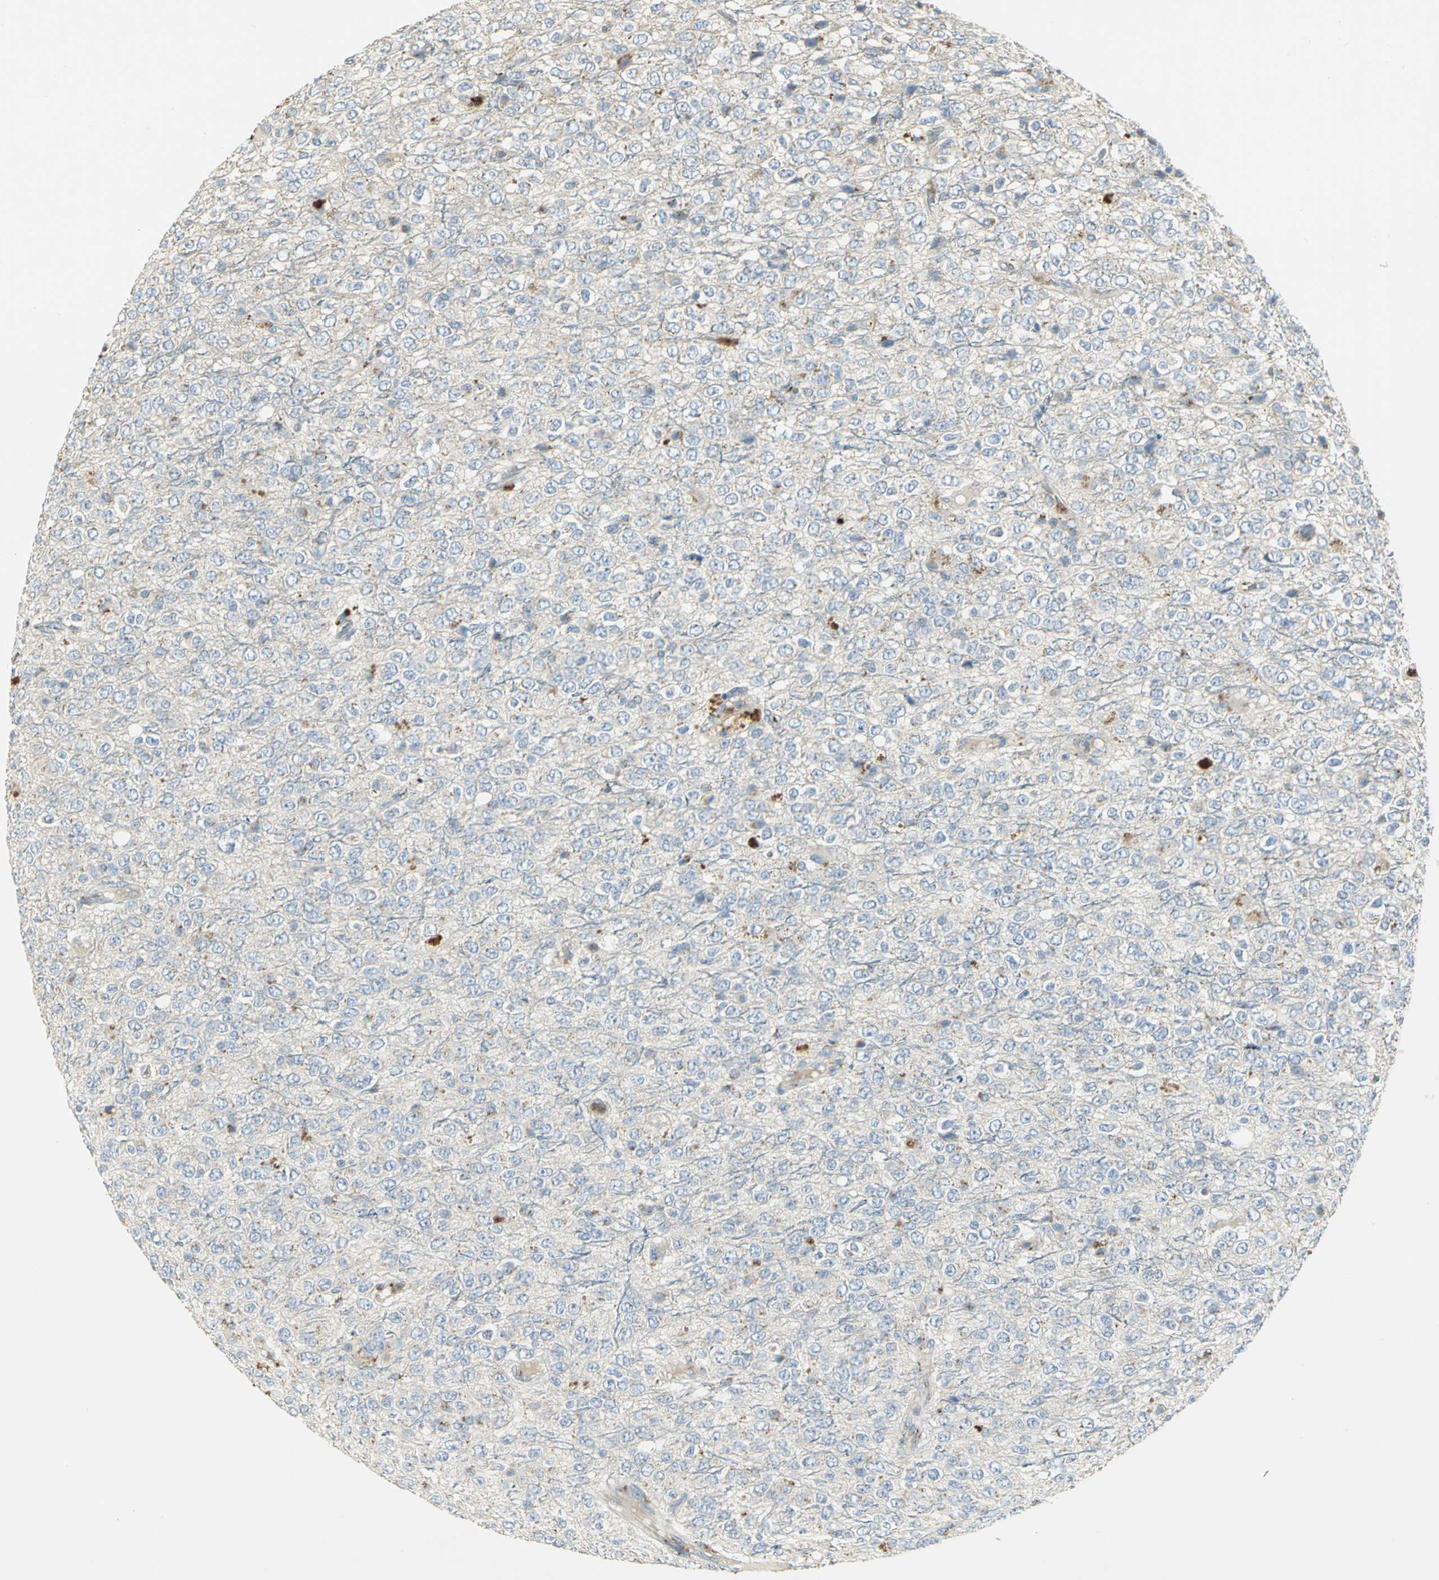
{"staining": {"intensity": "weak", "quantity": "<25%", "location": "cytoplasmic/membranous"}, "tissue": "glioma", "cell_type": "Tumor cells", "image_type": "cancer", "snomed": [{"axis": "morphology", "description": "Glioma, malignant, High grade"}, {"axis": "topography", "description": "pancreas cauda"}], "caption": "Immunohistochemistry micrograph of neoplastic tissue: glioma stained with DAB exhibits no significant protein positivity in tumor cells.", "gene": "TM9SF2", "patient": {"sex": "male", "age": 60}}